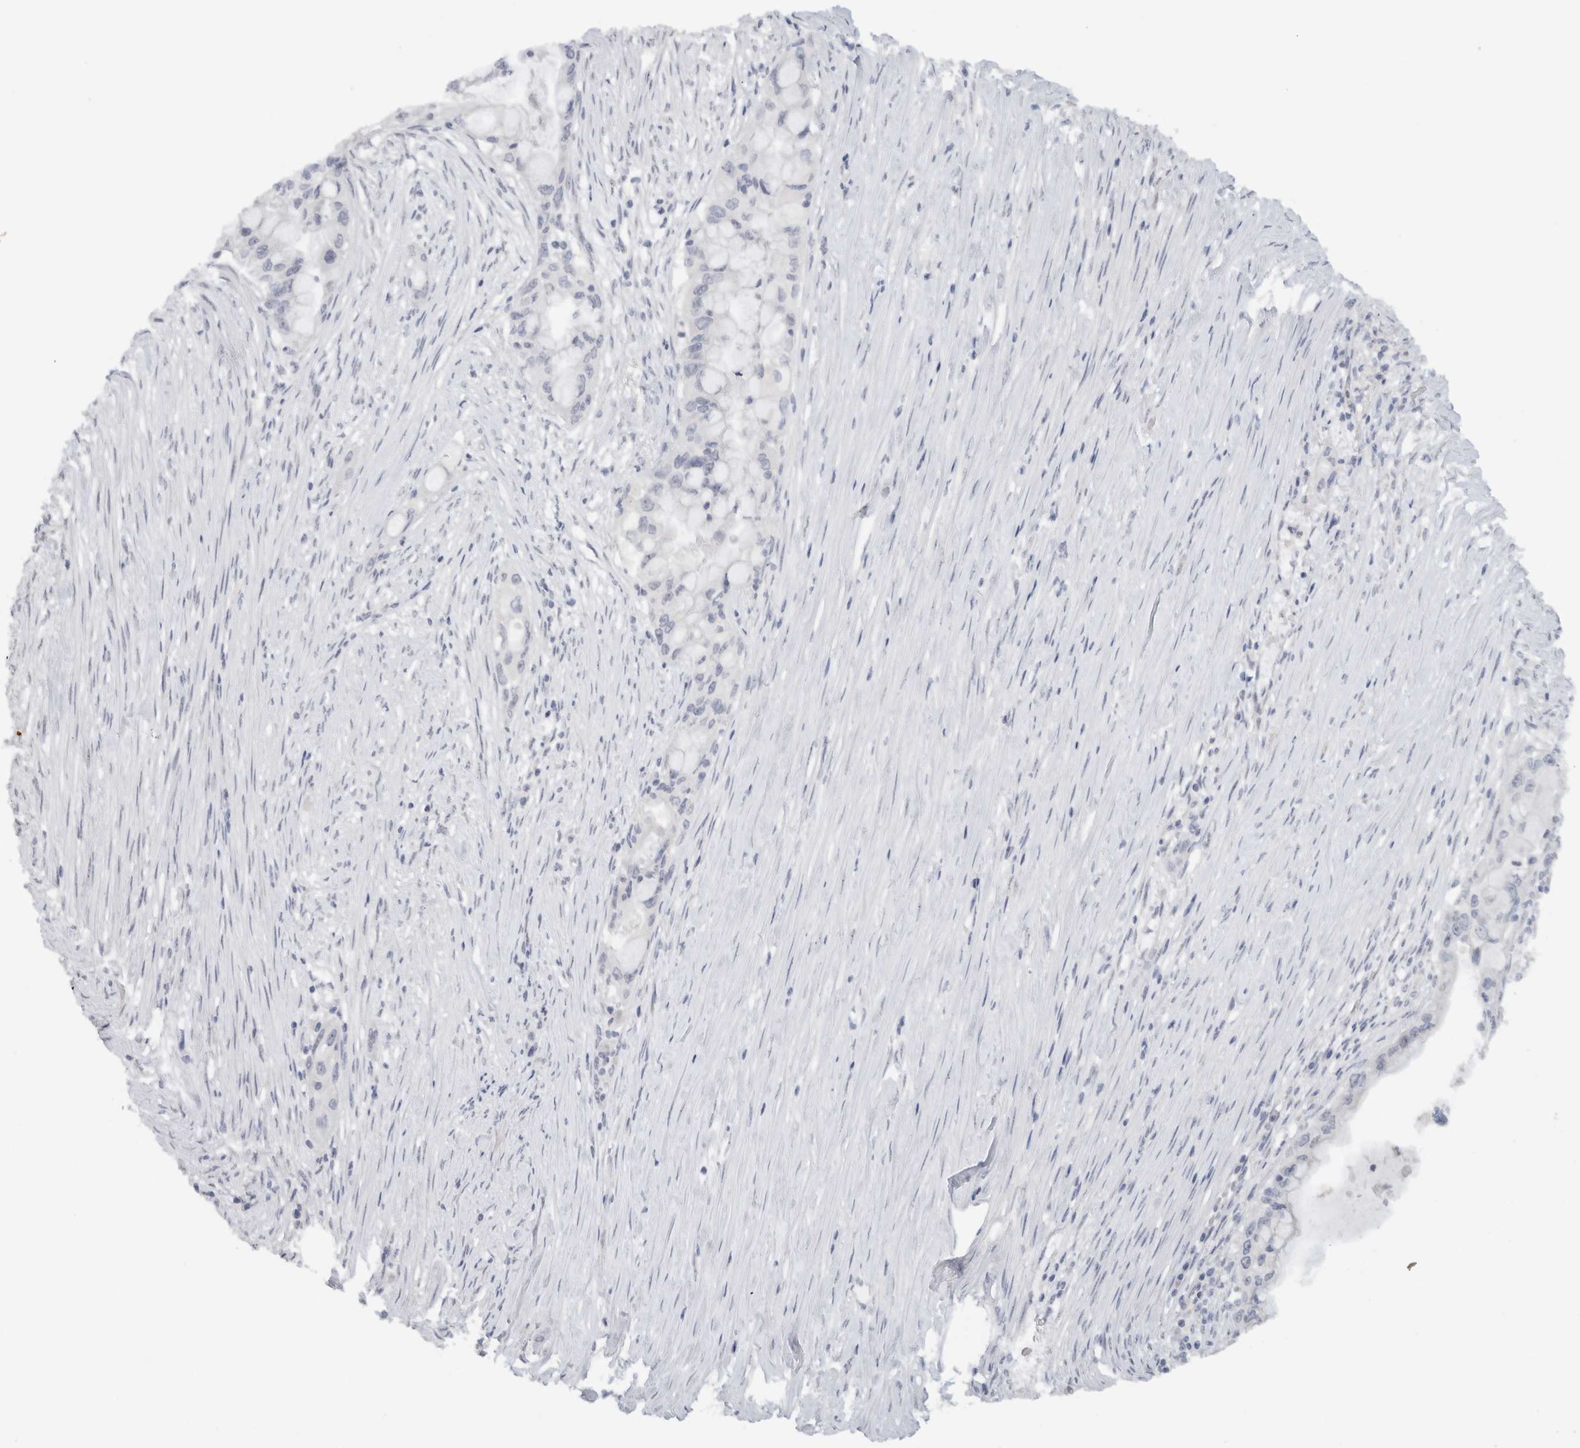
{"staining": {"intensity": "negative", "quantity": "none", "location": "none"}, "tissue": "pancreatic cancer", "cell_type": "Tumor cells", "image_type": "cancer", "snomed": [{"axis": "morphology", "description": "Adenocarcinoma, NOS"}, {"axis": "topography", "description": "Pancreas"}], "caption": "Immunohistochemical staining of human pancreatic adenocarcinoma exhibits no significant positivity in tumor cells.", "gene": "FMR1NB", "patient": {"sex": "male", "age": 53}}